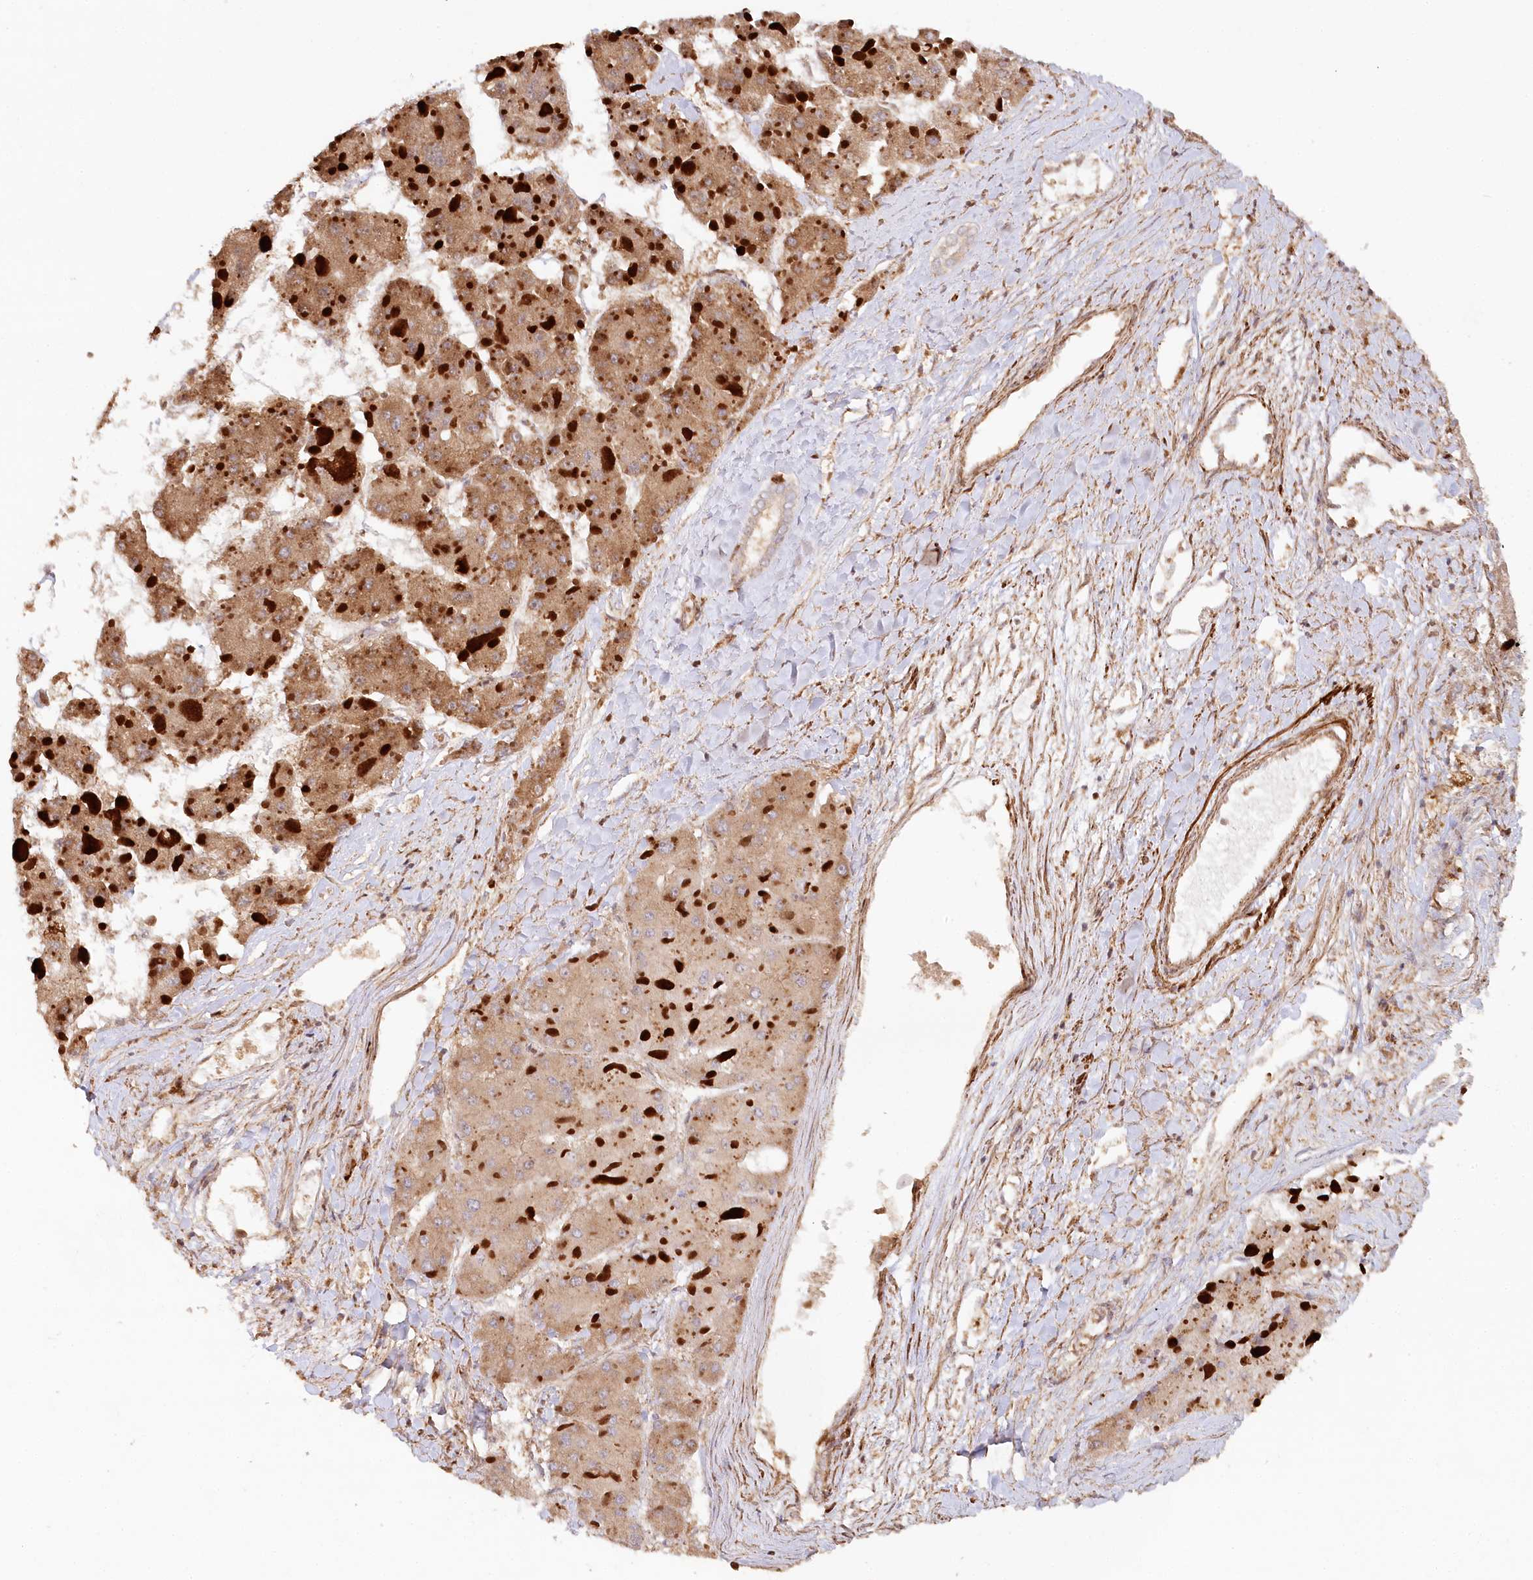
{"staining": {"intensity": "moderate", "quantity": ">75%", "location": "cytoplasmic/membranous"}, "tissue": "liver cancer", "cell_type": "Tumor cells", "image_type": "cancer", "snomed": [{"axis": "morphology", "description": "Carcinoma, Hepatocellular, NOS"}, {"axis": "topography", "description": "Liver"}], "caption": "The immunohistochemical stain shows moderate cytoplasmic/membranous expression in tumor cells of hepatocellular carcinoma (liver) tissue. The staining is performed using DAB (3,3'-diaminobenzidine) brown chromogen to label protein expression. The nuclei are counter-stained blue using hematoxylin.", "gene": "PAIP2", "patient": {"sex": "female", "age": 73}}